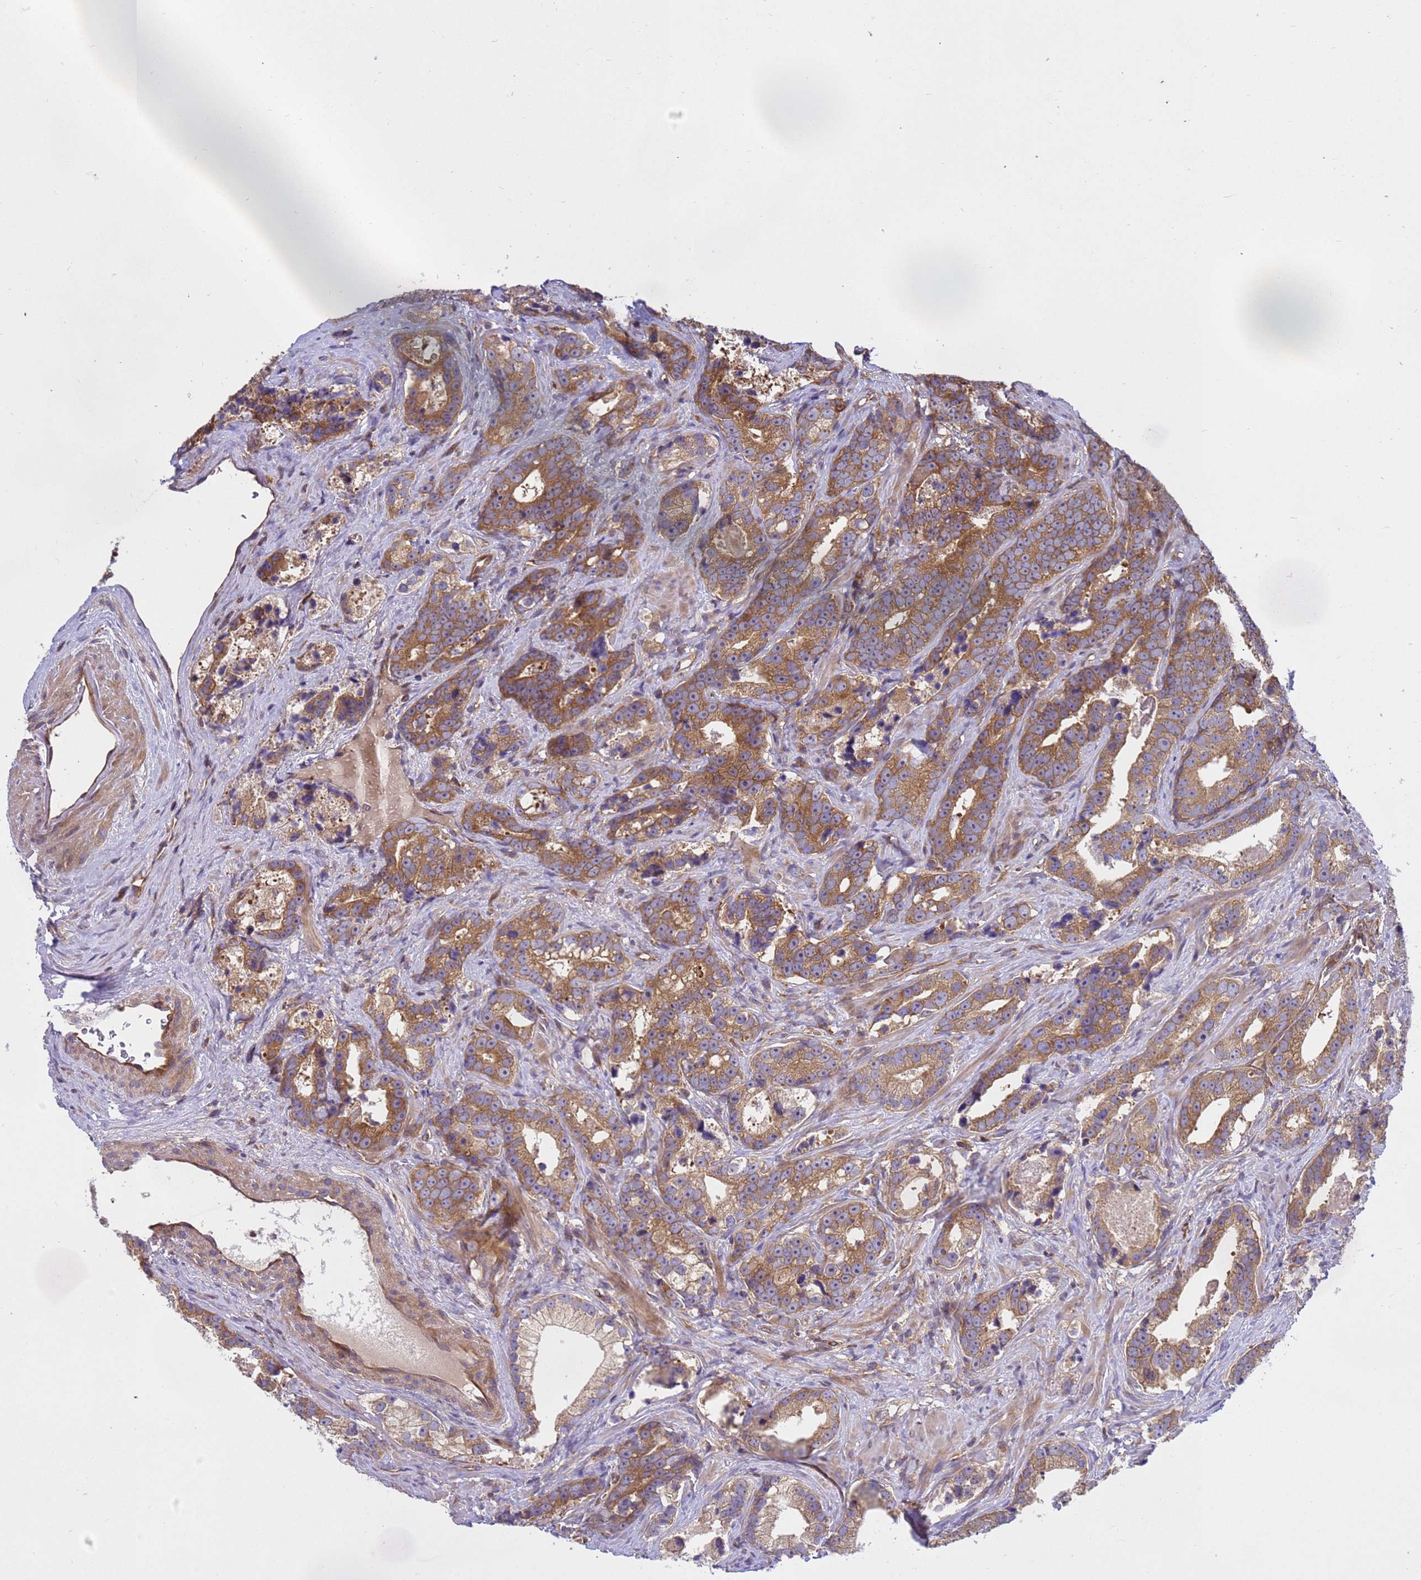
{"staining": {"intensity": "moderate", "quantity": ">75%", "location": "cytoplasmic/membranous"}, "tissue": "prostate cancer", "cell_type": "Tumor cells", "image_type": "cancer", "snomed": [{"axis": "morphology", "description": "Adenocarcinoma, High grade"}, {"axis": "topography", "description": "Prostate"}], "caption": "Prostate high-grade adenocarcinoma stained for a protein displays moderate cytoplasmic/membranous positivity in tumor cells.", "gene": "BECN1", "patient": {"sex": "male", "age": 62}}